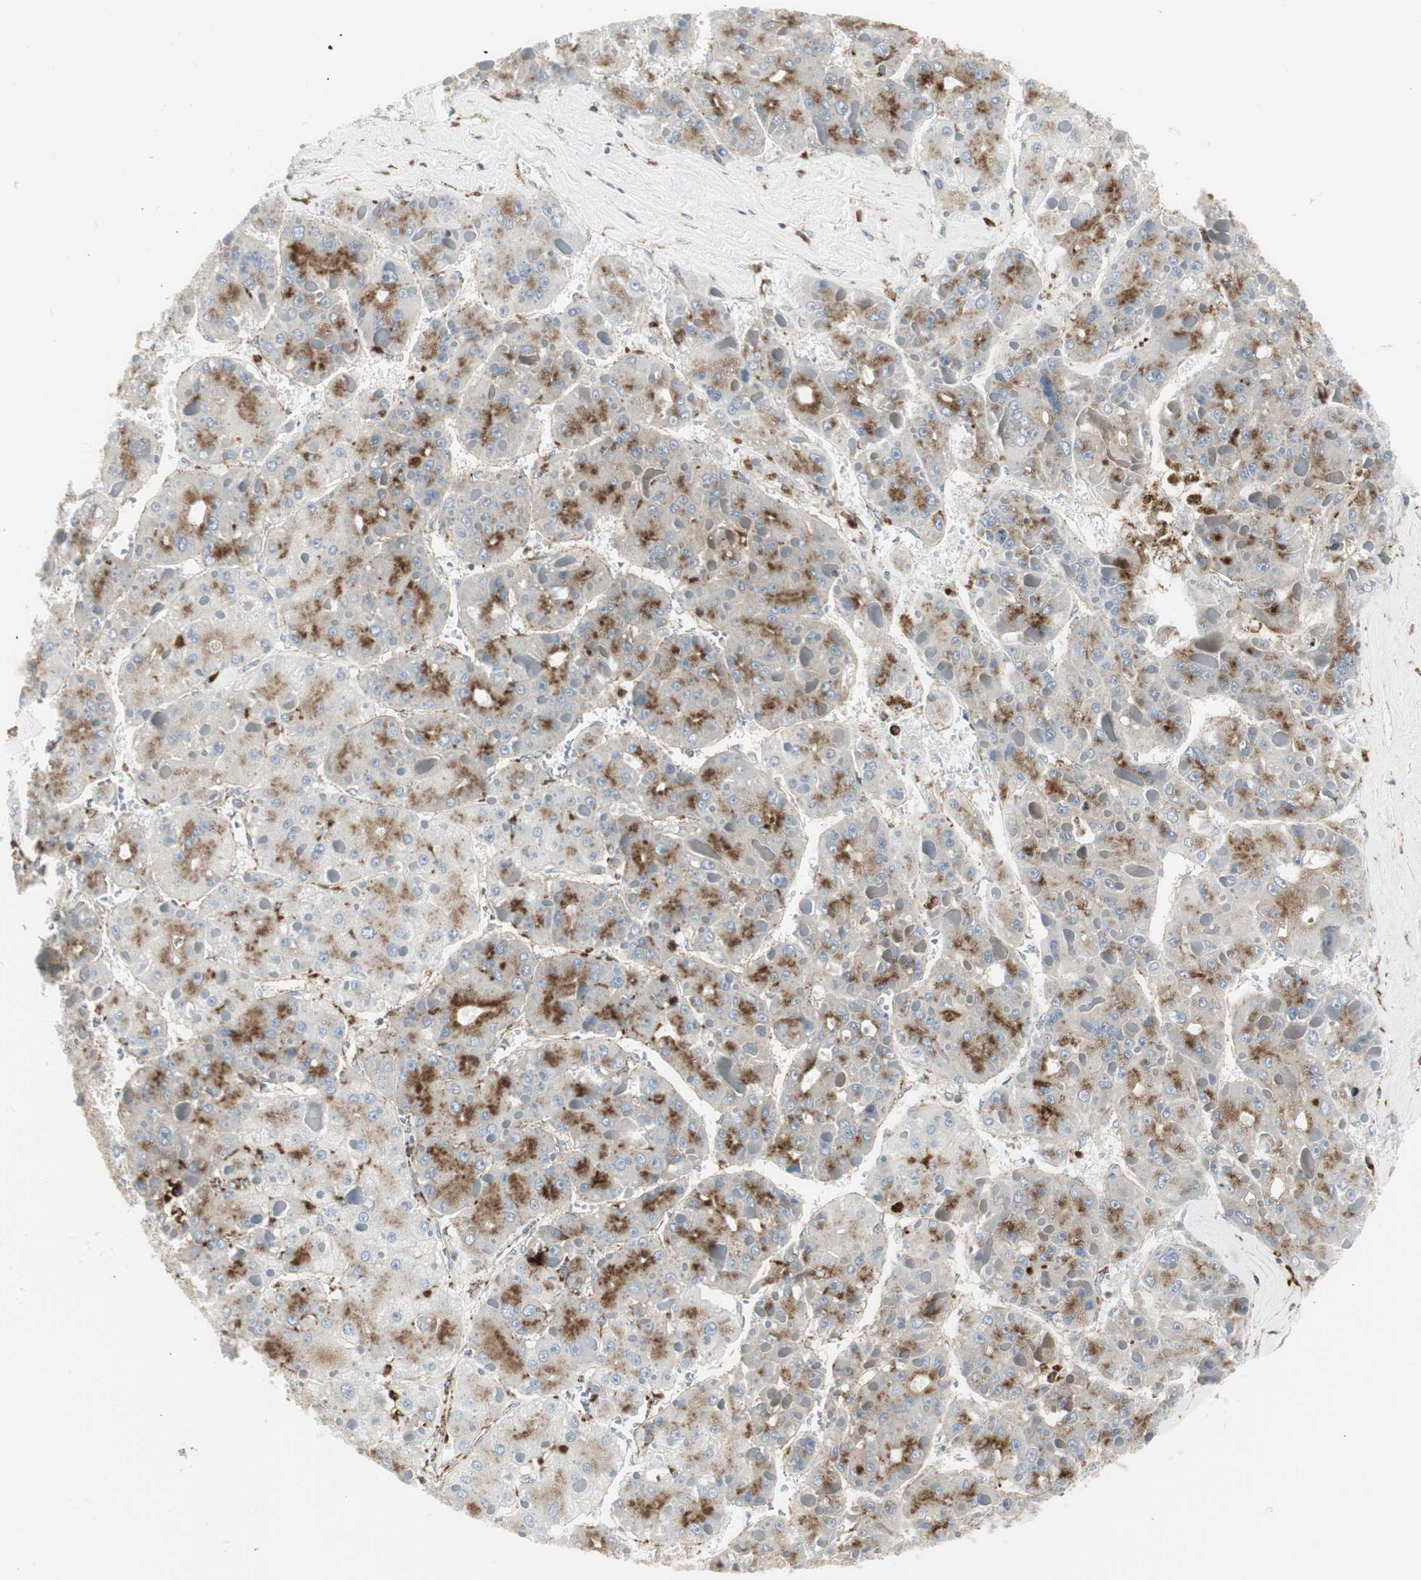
{"staining": {"intensity": "moderate", "quantity": ">75%", "location": "cytoplasmic/membranous"}, "tissue": "liver cancer", "cell_type": "Tumor cells", "image_type": "cancer", "snomed": [{"axis": "morphology", "description": "Carcinoma, Hepatocellular, NOS"}, {"axis": "topography", "description": "Liver"}], "caption": "Protein expression analysis of liver hepatocellular carcinoma exhibits moderate cytoplasmic/membranous positivity in about >75% of tumor cells. Using DAB (brown) and hematoxylin (blue) stains, captured at high magnification using brightfield microscopy.", "gene": "ATP6V1B2", "patient": {"sex": "female", "age": 73}}